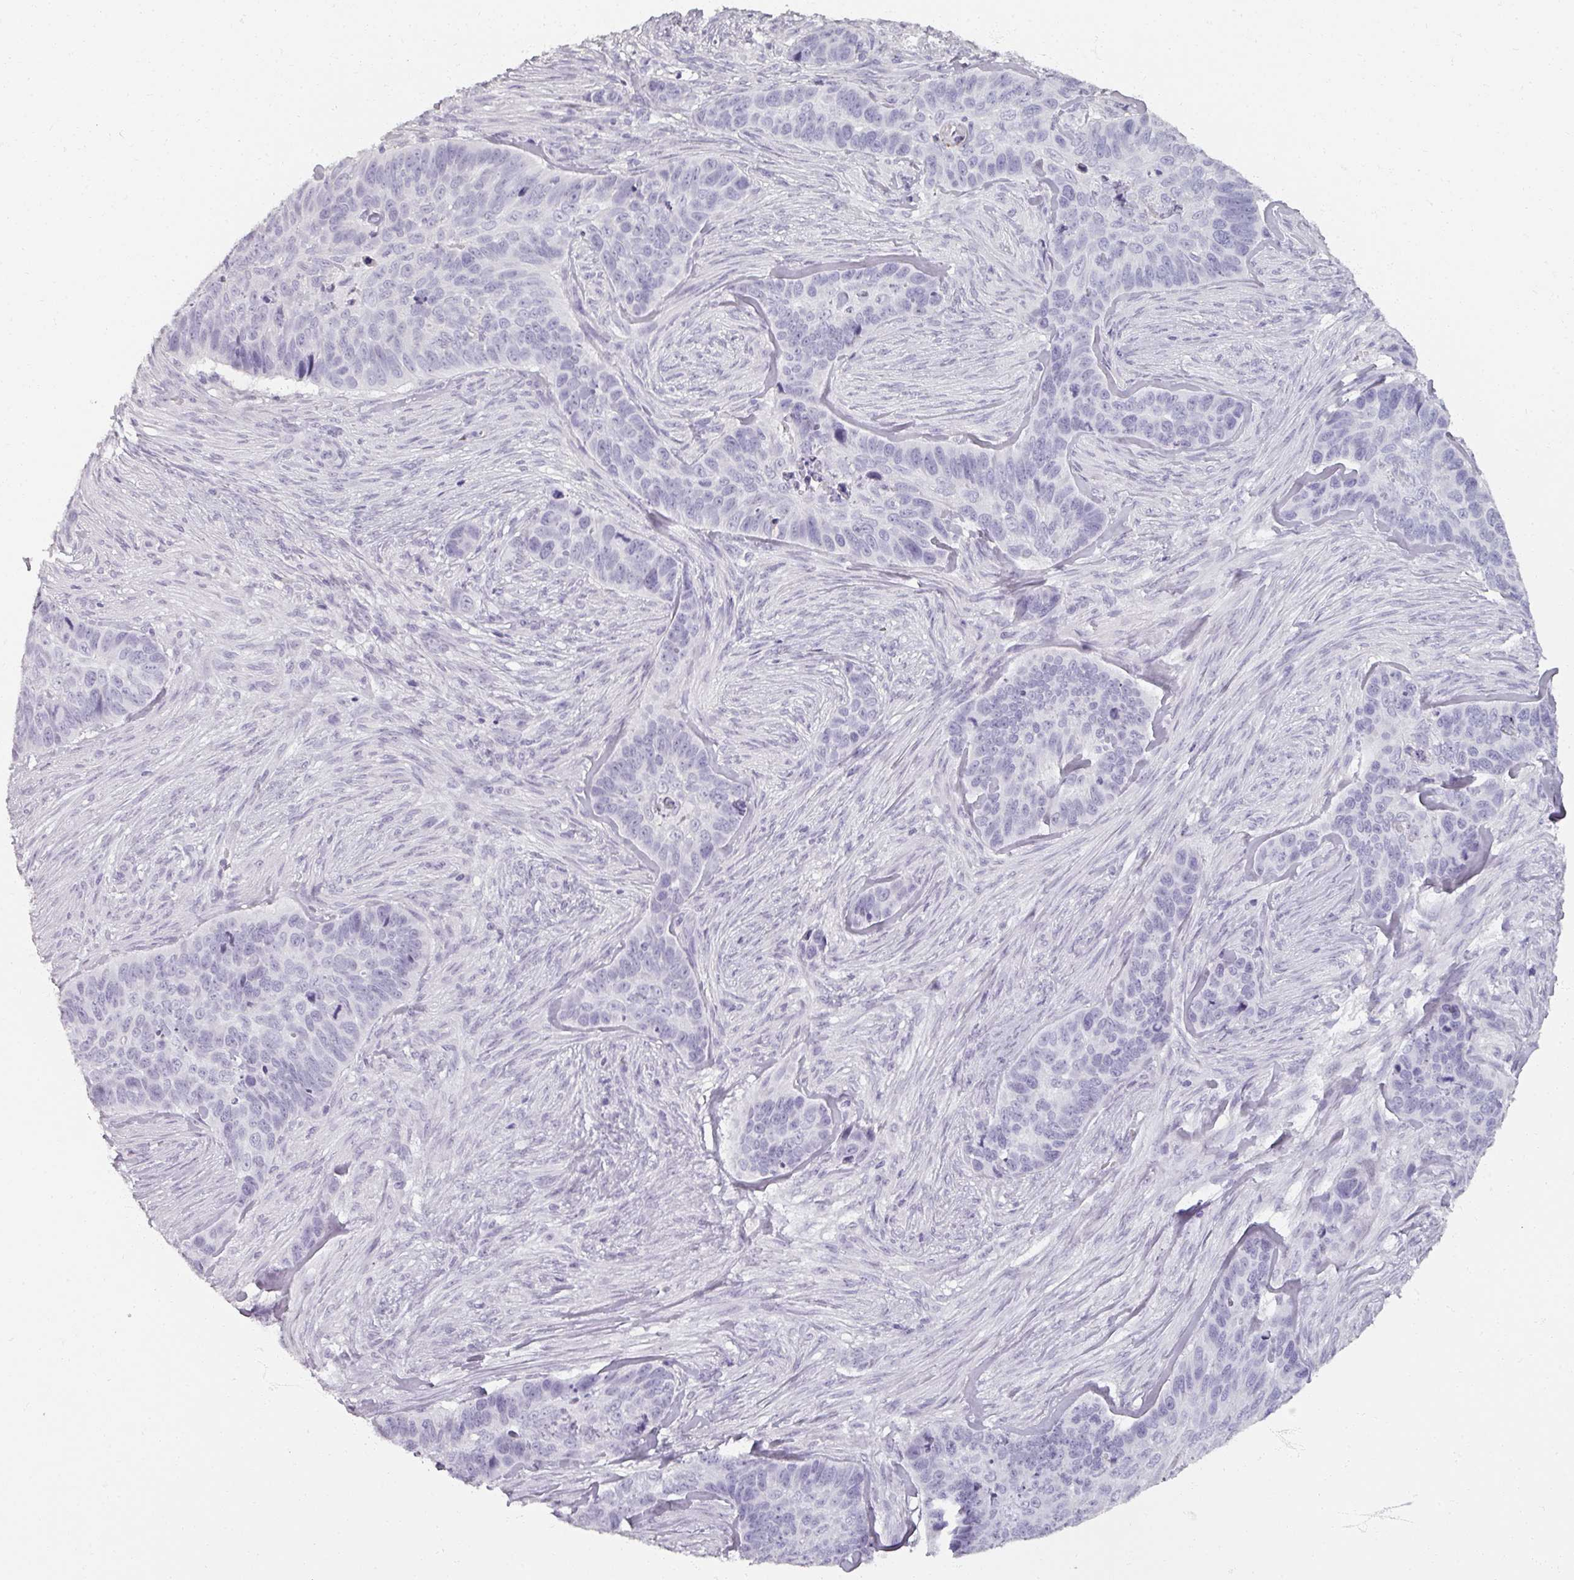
{"staining": {"intensity": "negative", "quantity": "none", "location": "none"}, "tissue": "skin cancer", "cell_type": "Tumor cells", "image_type": "cancer", "snomed": [{"axis": "morphology", "description": "Basal cell carcinoma"}, {"axis": "topography", "description": "Skin"}], "caption": "Immunohistochemistry micrograph of skin basal cell carcinoma stained for a protein (brown), which shows no expression in tumor cells. (DAB (3,3'-diaminobenzidine) IHC, high magnification).", "gene": "REG3G", "patient": {"sex": "female", "age": 82}}